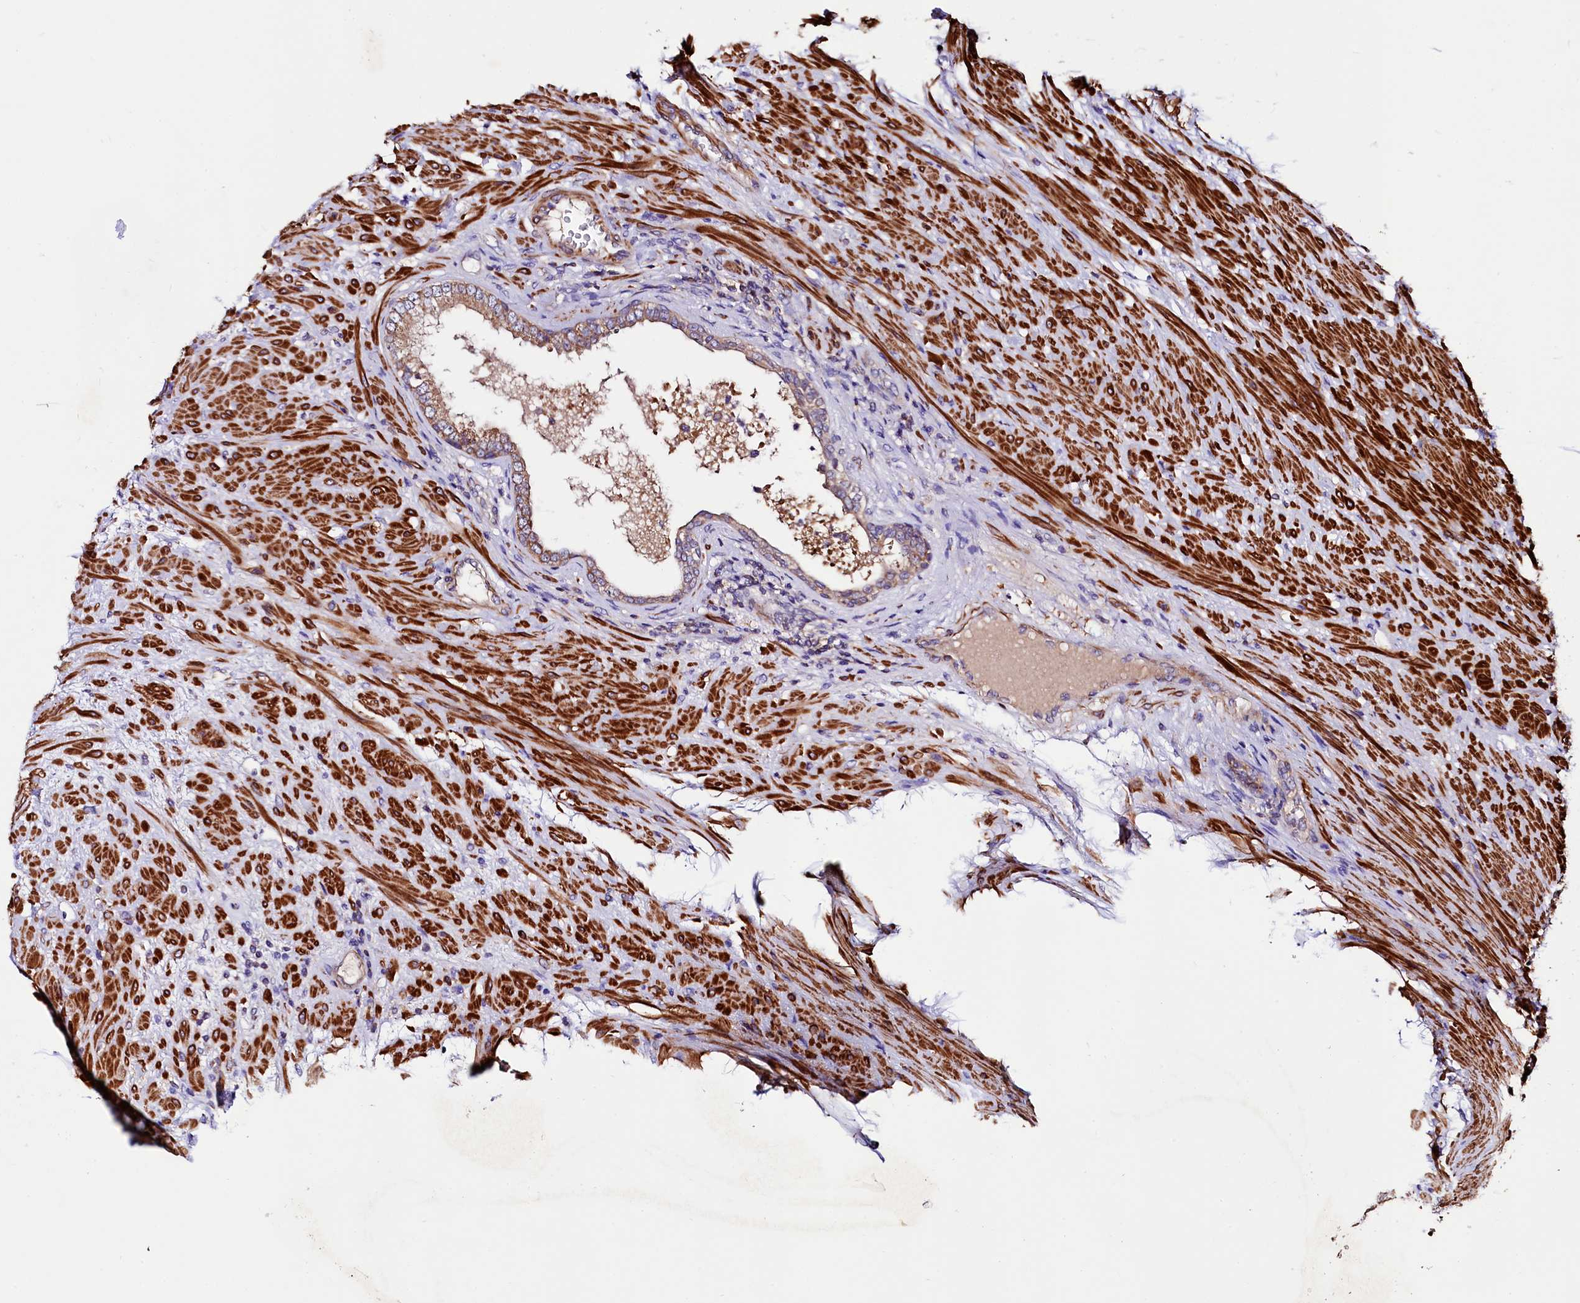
{"staining": {"intensity": "moderate", "quantity": ">75%", "location": "cytoplasmic/membranous"}, "tissue": "prostate", "cell_type": "Glandular cells", "image_type": "normal", "snomed": [{"axis": "morphology", "description": "Normal tissue, NOS"}, {"axis": "topography", "description": "Prostate"}], "caption": "Immunohistochemistry (IHC) of benign human prostate demonstrates medium levels of moderate cytoplasmic/membranous expression in approximately >75% of glandular cells.", "gene": "CIAO3", "patient": {"sex": "male", "age": 76}}